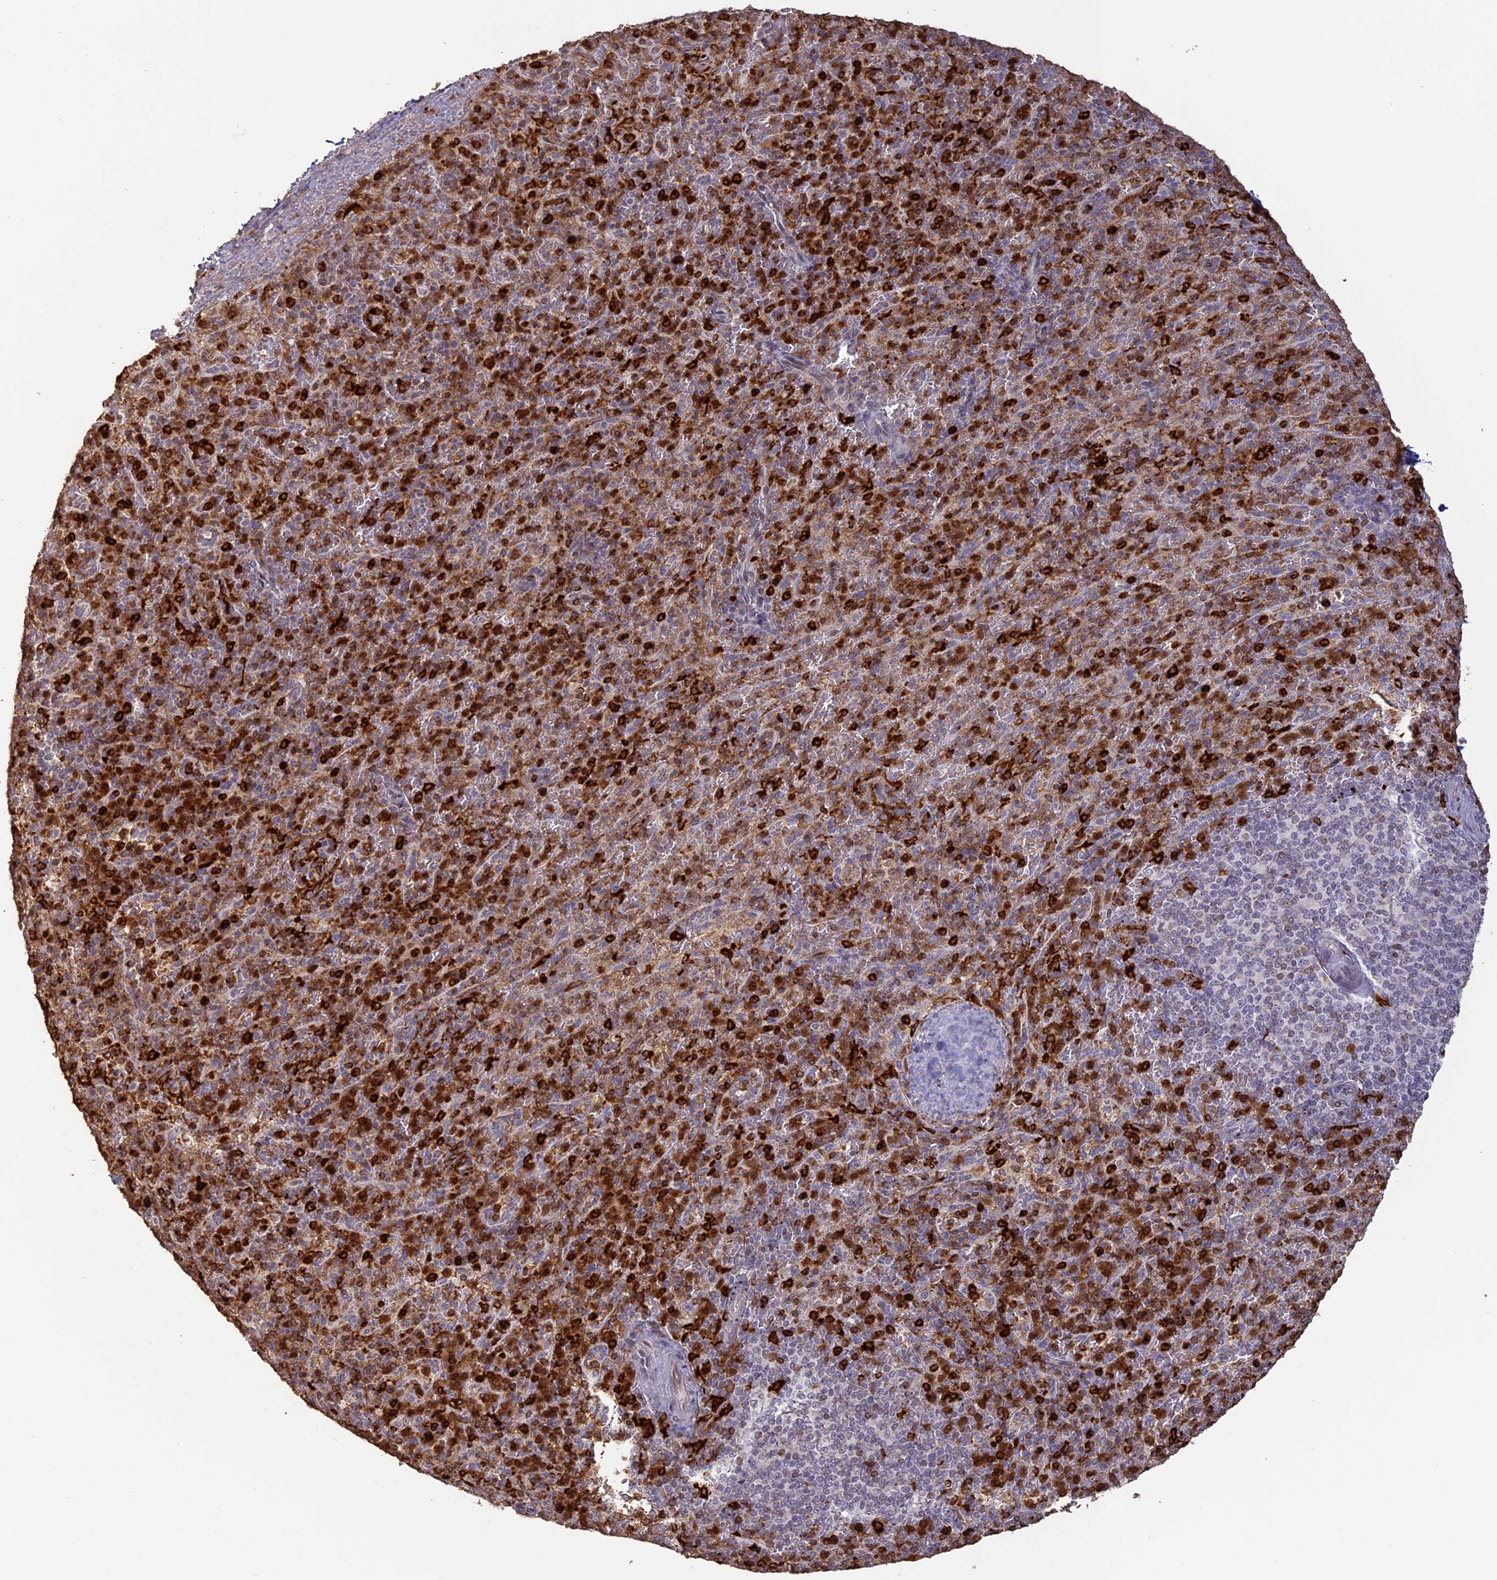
{"staining": {"intensity": "strong", "quantity": "25%-75%", "location": "cytoplasmic/membranous"}, "tissue": "spleen", "cell_type": "Cells in red pulp", "image_type": "normal", "snomed": [{"axis": "morphology", "description": "Normal tissue, NOS"}, {"axis": "topography", "description": "Spleen"}], "caption": "Protein expression by immunohistochemistry (IHC) displays strong cytoplasmic/membranous expression in approximately 25%-75% of cells in red pulp in benign spleen.", "gene": "APOBR", "patient": {"sex": "male", "age": 82}}